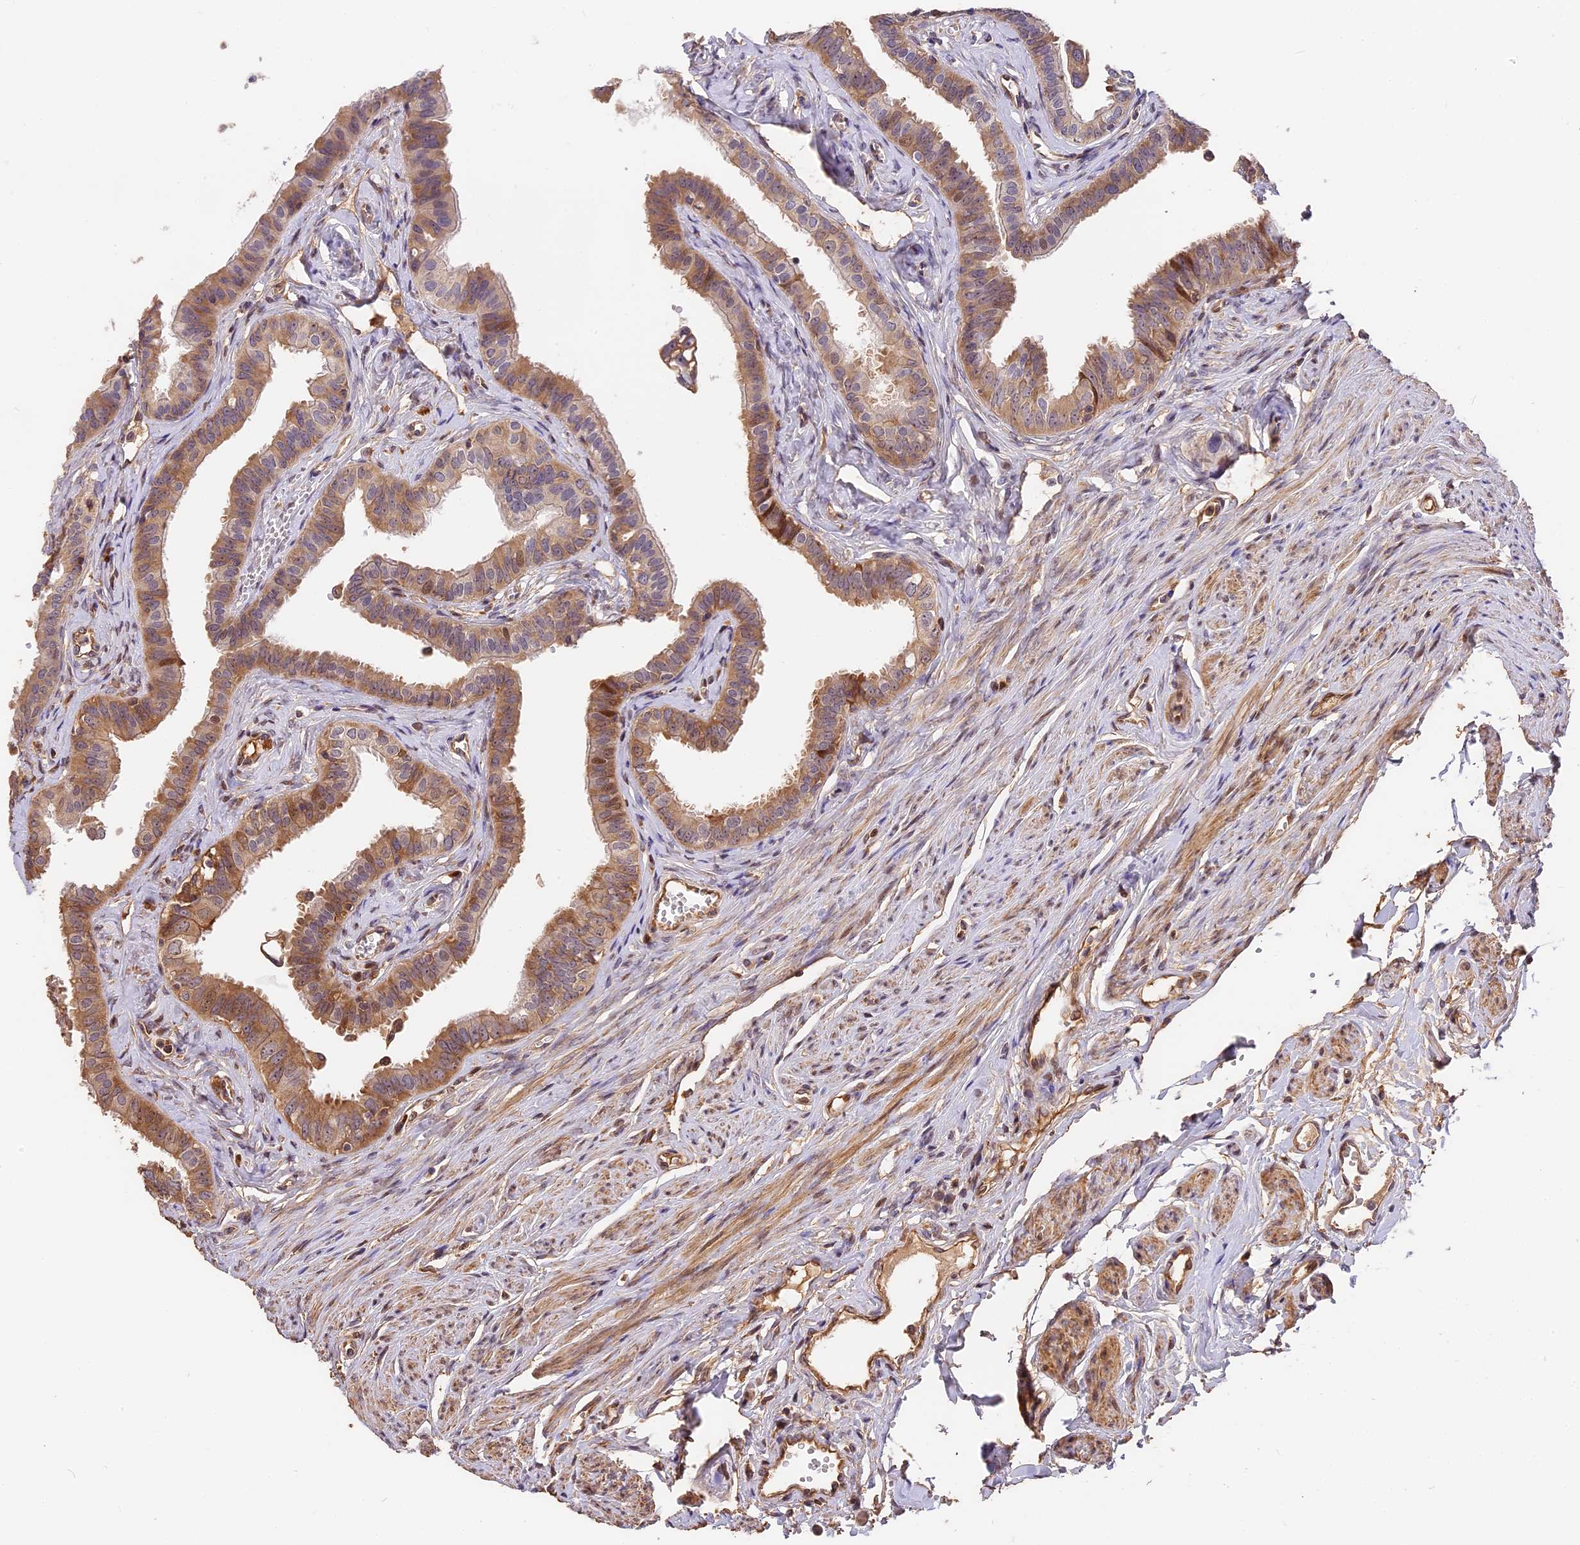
{"staining": {"intensity": "moderate", "quantity": ">75%", "location": "cytoplasmic/membranous"}, "tissue": "fallopian tube", "cell_type": "Glandular cells", "image_type": "normal", "snomed": [{"axis": "morphology", "description": "Normal tissue, NOS"}, {"axis": "morphology", "description": "Carcinoma, NOS"}, {"axis": "topography", "description": "Fallopian tube"}, {"axis": "topography", "description": "Ovary"}], "caption": "About >75% of glandular cells in benign human fallopian tube show moderate cytoplasmic/membranous protein expression as visualized by brown immunohistochemical staining.", "gene": "ARHGAP17", "patient": {"sex": "female", "age": 59}}